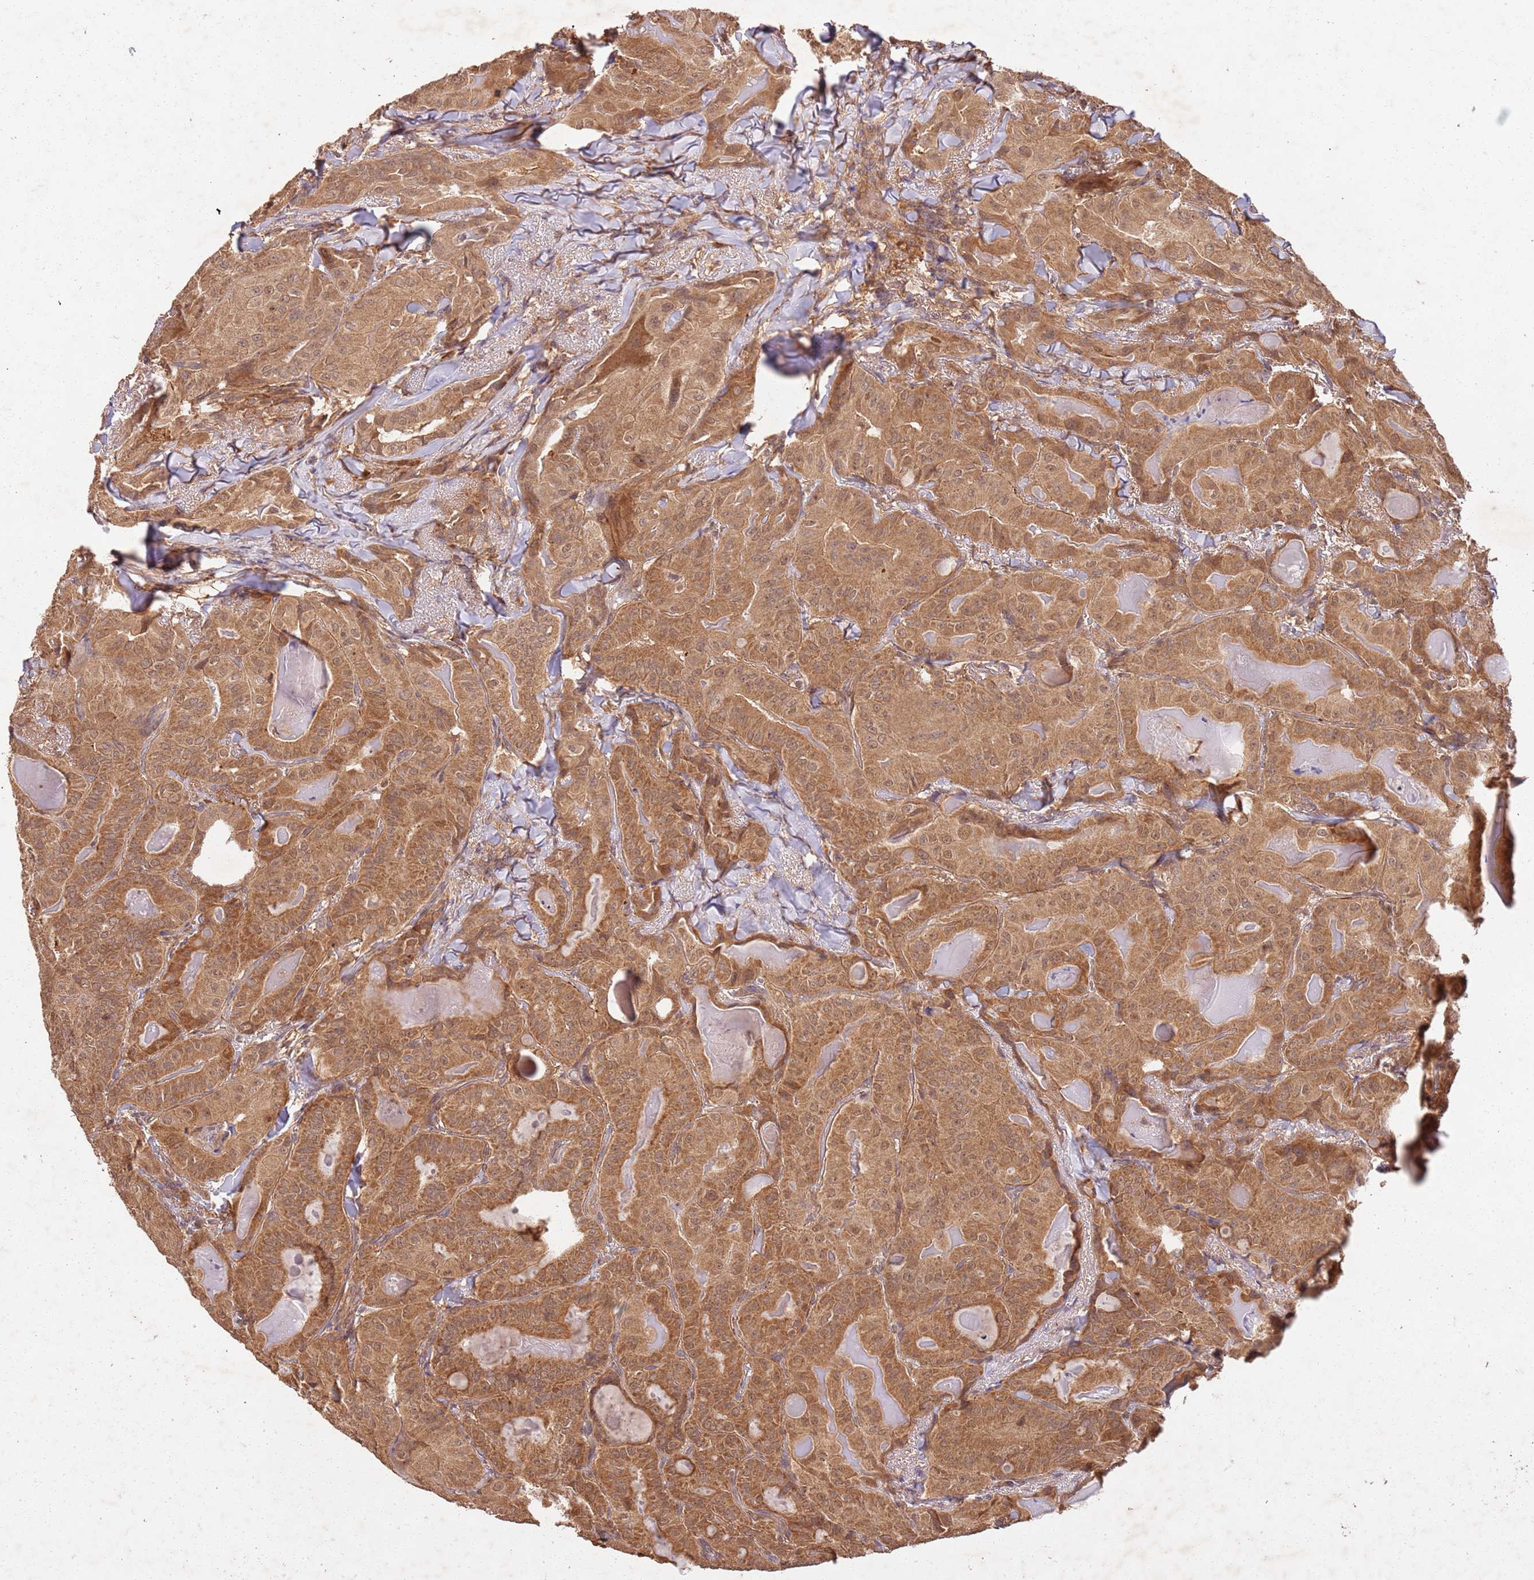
{"staining": {"intensity": "moderate", "quantity": ">75%", "location": "cytoplasmic/membranous,nuclear"}, "tissue": "thyroid cancer", "cell_type": "Tumor cells", "image_type": "cancer", "snomed": [{"axis": "morphology", "description": "Papillary adenocarcinoma, NOS"}, {"axis": "topography", "description": "Thyroid gland"}], "caption": "Immunohistochemical staining of human papillary adenocarcinoma (thyroid) demonstrates medium levels of moderate cytoplasmic/membranous and nuclear positivity in approximately >75% of tumor cells.", "gene": "UBE3A", "patient": {"sex": "female", "age": 68}}